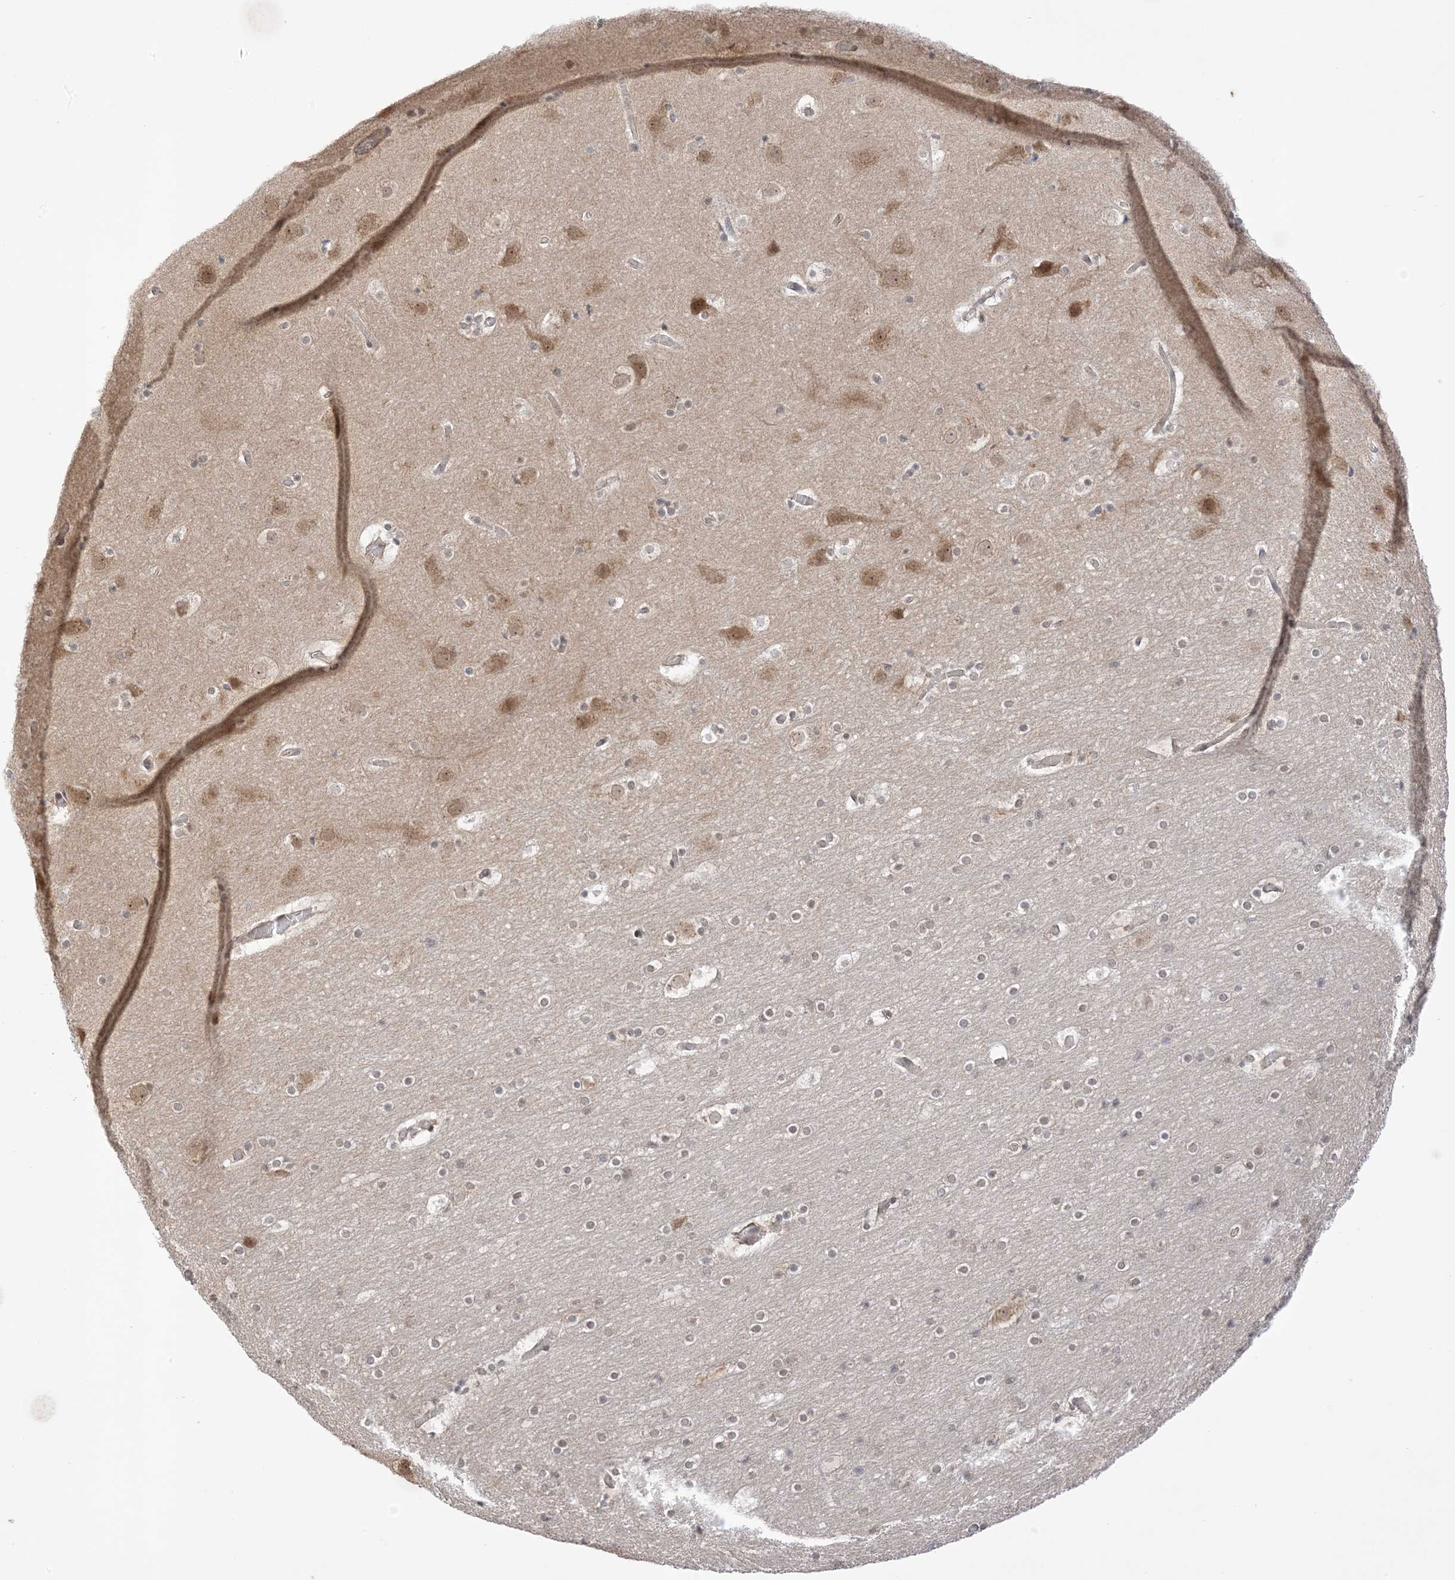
{"staining": {"intensity": "weak", "quantity": ">75%", "location": "cytoplasmic/membranous,nuclear"}, "tissue": "cerebral cortex", "cell_type": "Endothelial cells", "image_type": "normal", "snomed": [{"axis": "morphology", "description": "Normal tissue, NOS"}, {"axis": "topography", "description": "Cerebral cortex"}], "caption": "Unremarkable cerebral cortex shows weak cytoplasmic/membranous,nuclear positivity in about >75% of endothelial cells, visualized by immunohistochemistry.", "gene": "UBE2E2", "patient": {"sex": "male", "age": 57}}